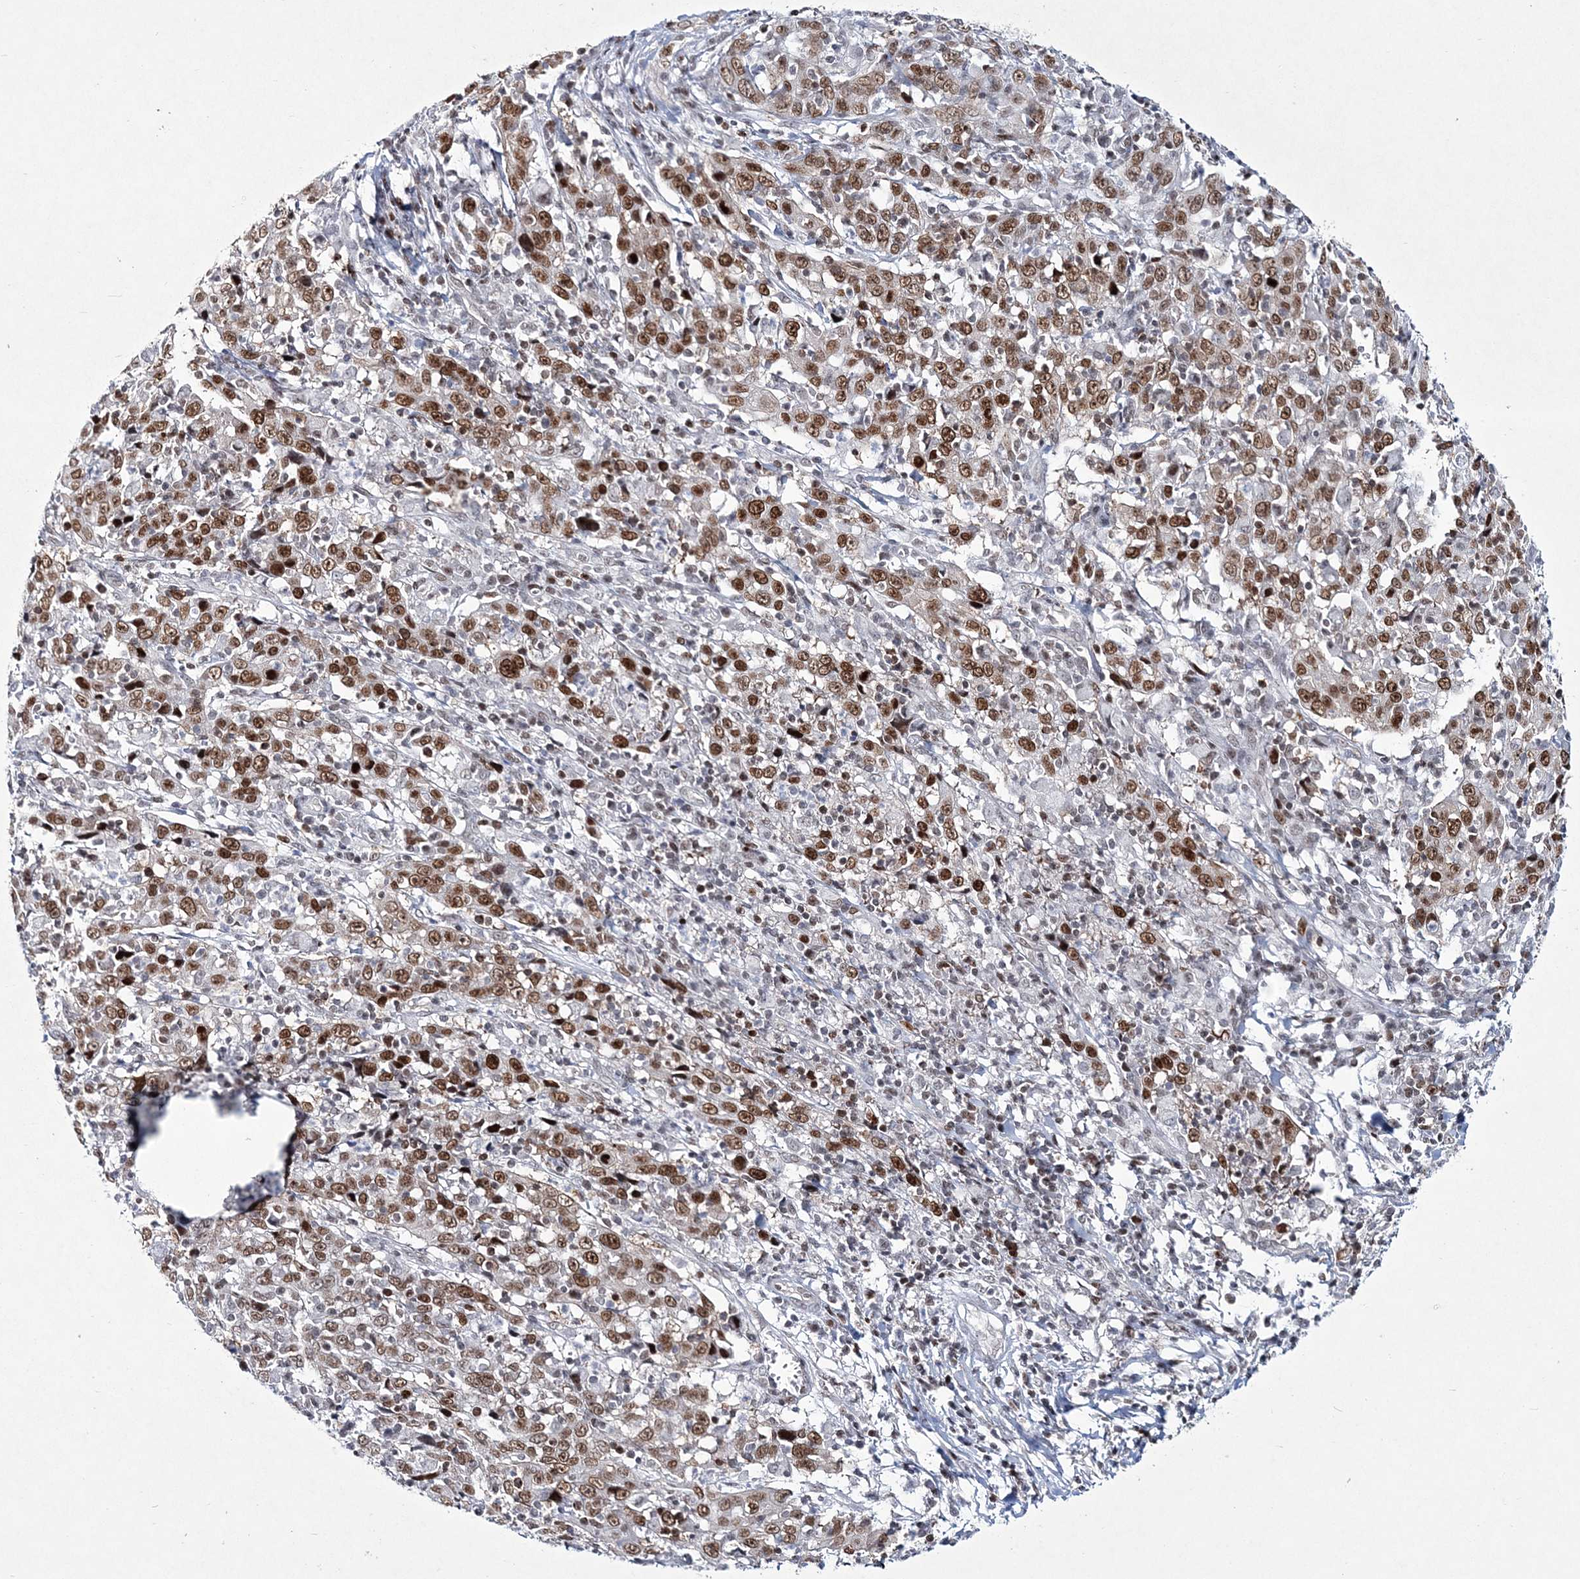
{"staining": {"intensity": "moderate", "quantity": ">75%", "location": "nuclear"}, "tissue": "cervical cancer", "cell_type": "Tumor cells", "image_type": "cancer", "snomed": [{"axis": "morphology", "description": "Squamous cell carcinoma, NOS"}, {"axis": "topography", "description": "Cervix"}], "caption": "Immunohistochemistry (IHC) micrograph of human squamous cell carcinoma (cervical) stained for a protein (brown), which shows medium levels of moderate nuclear positivity in about >75% of tumor cells.", "gene": "LRRFIP2", "patient": {"sex": "female", "age": 46}}